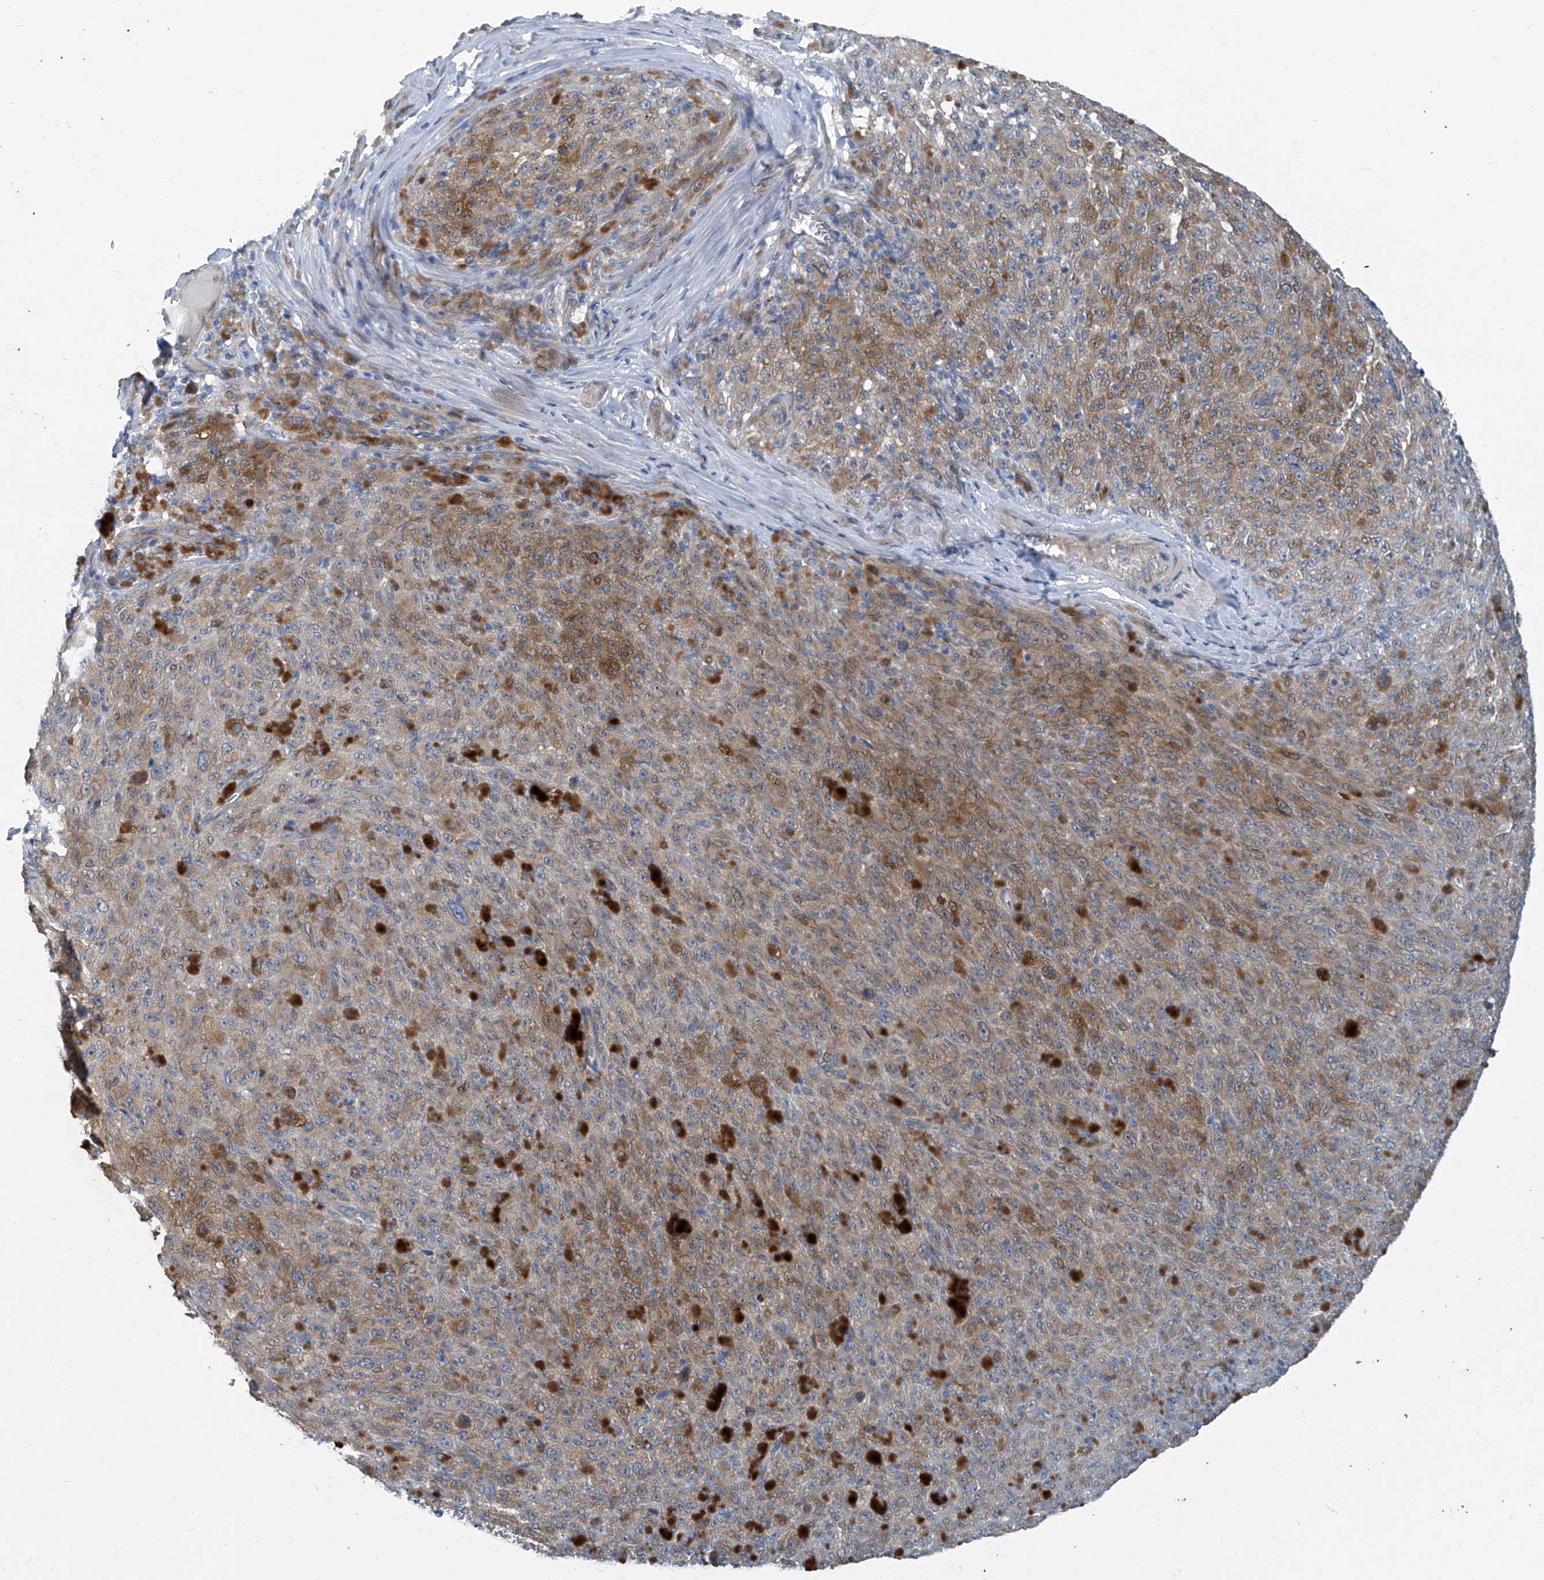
{"staining": {"intensity": "moderate", "quantity": ">75%", "location": "cytoplasmic/membranous"}, "tissue": "melanoma", "cell_type": "Tumor cells", "image_type": "cancer", "snomed": [{"axis": "morphology", "description": "Malignant melanoma, NOS"}, {"axis": "topography", "description": "Skin"}], "caption": "Immunohistochemical staining of human malignant melanoma demonstrates medium levels of moderate cytoplasmic/membranous positivity in approximately >75% of tumor cells.", "gene": "SLC26A11", "patient": {"sex": "female", "age": 82}}